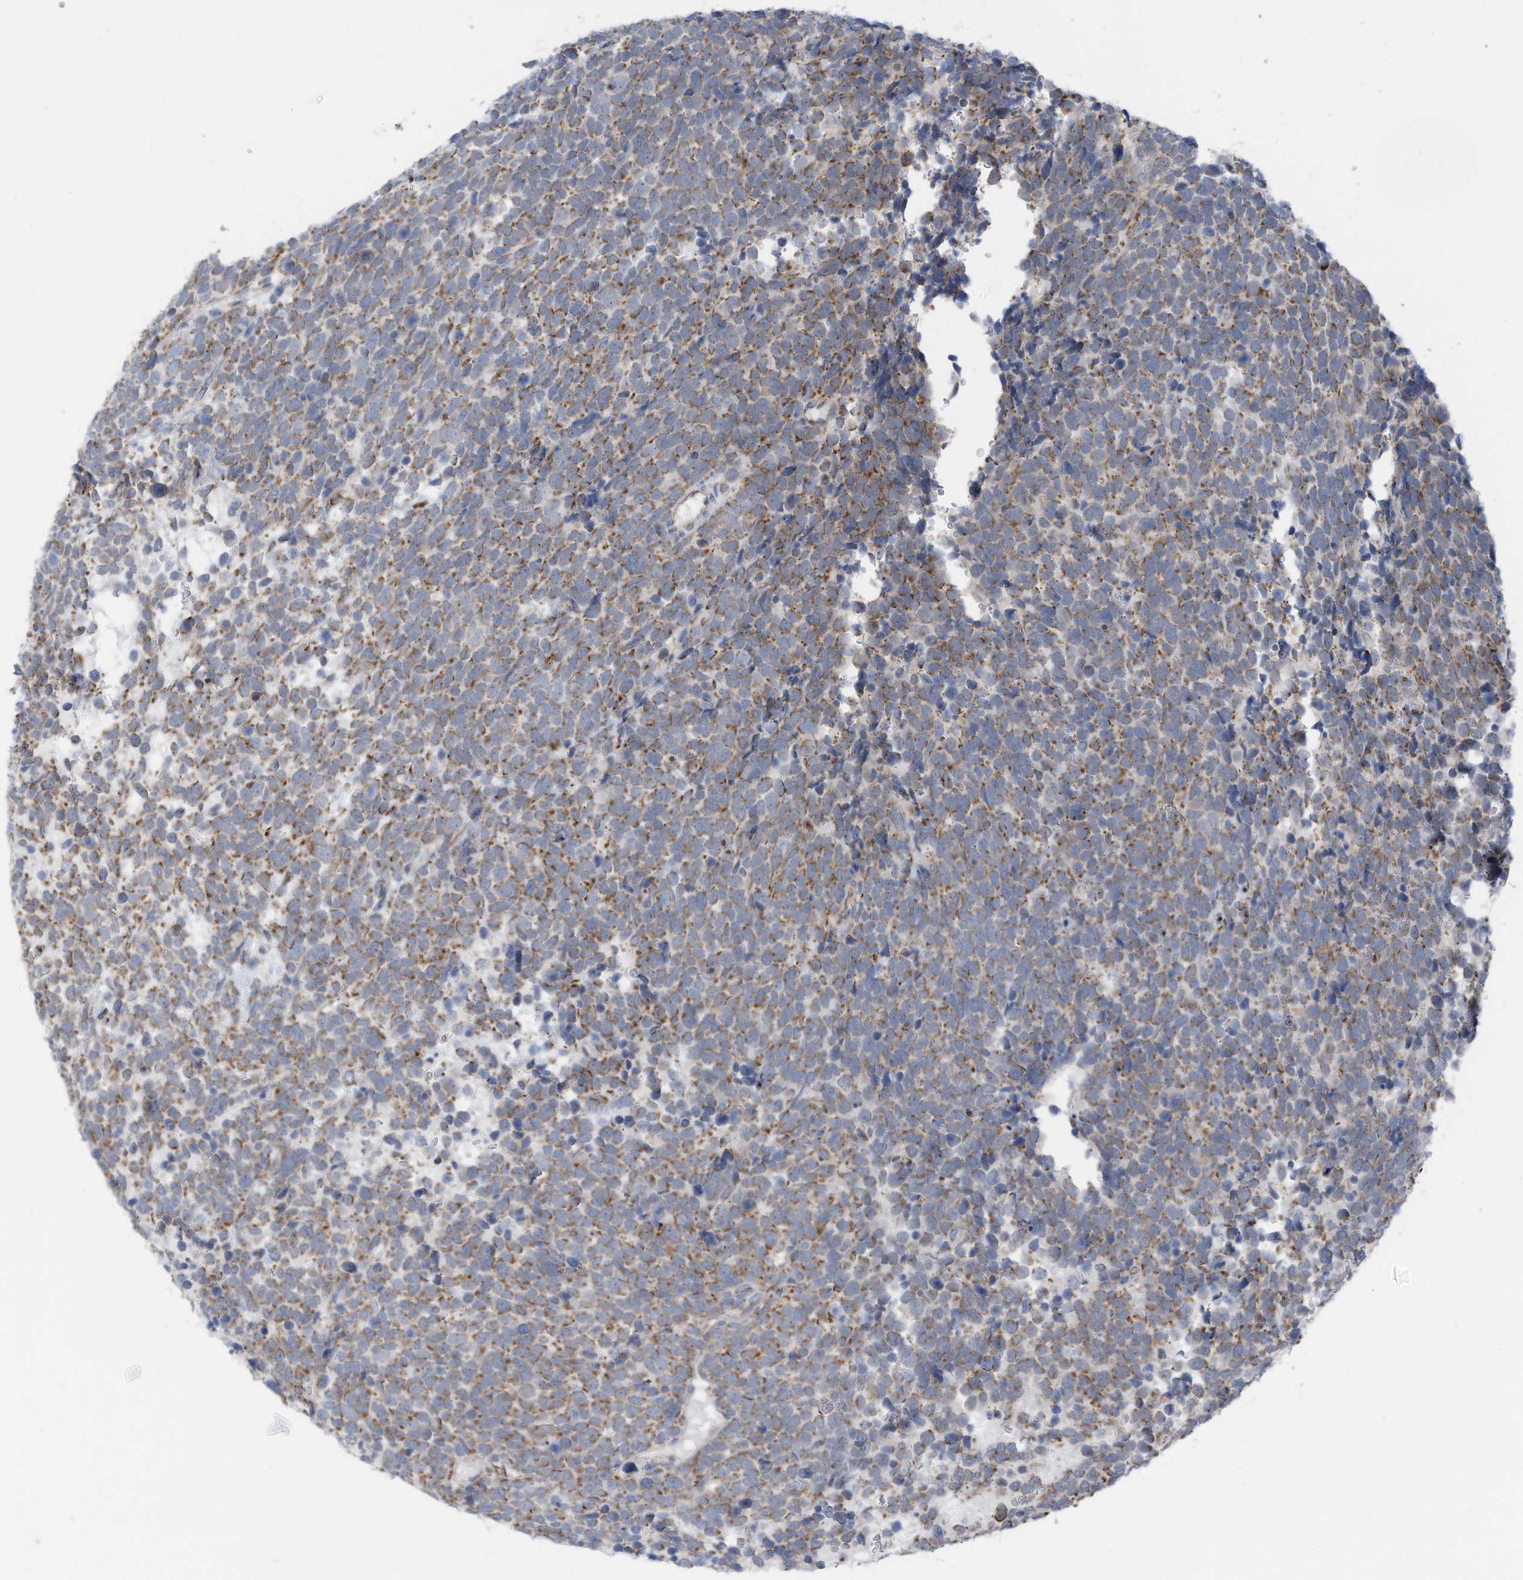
{"staining": {"intensity": "moderate", "quantity": ">75%", "location": "cytoplasmic/membranous"}, "tissue": "urothelial cancer", "cell_type": "Tumor cells", "image_type": "cancer", "snomed": [{"axis": "morphology", "description": "Urothelial carcinoma, High grade"}, {"axis": "topography", "description": "Urinary bladder"}], "caption": "Human high-grade urothelial carcinoma stained for a protein (brown) demonstrates moderate cytoplasmic/membranous positive positivity in about >75% of tumor cells.", "gene": "EOMES", "patient": {"sex": "female", "age": 82}}